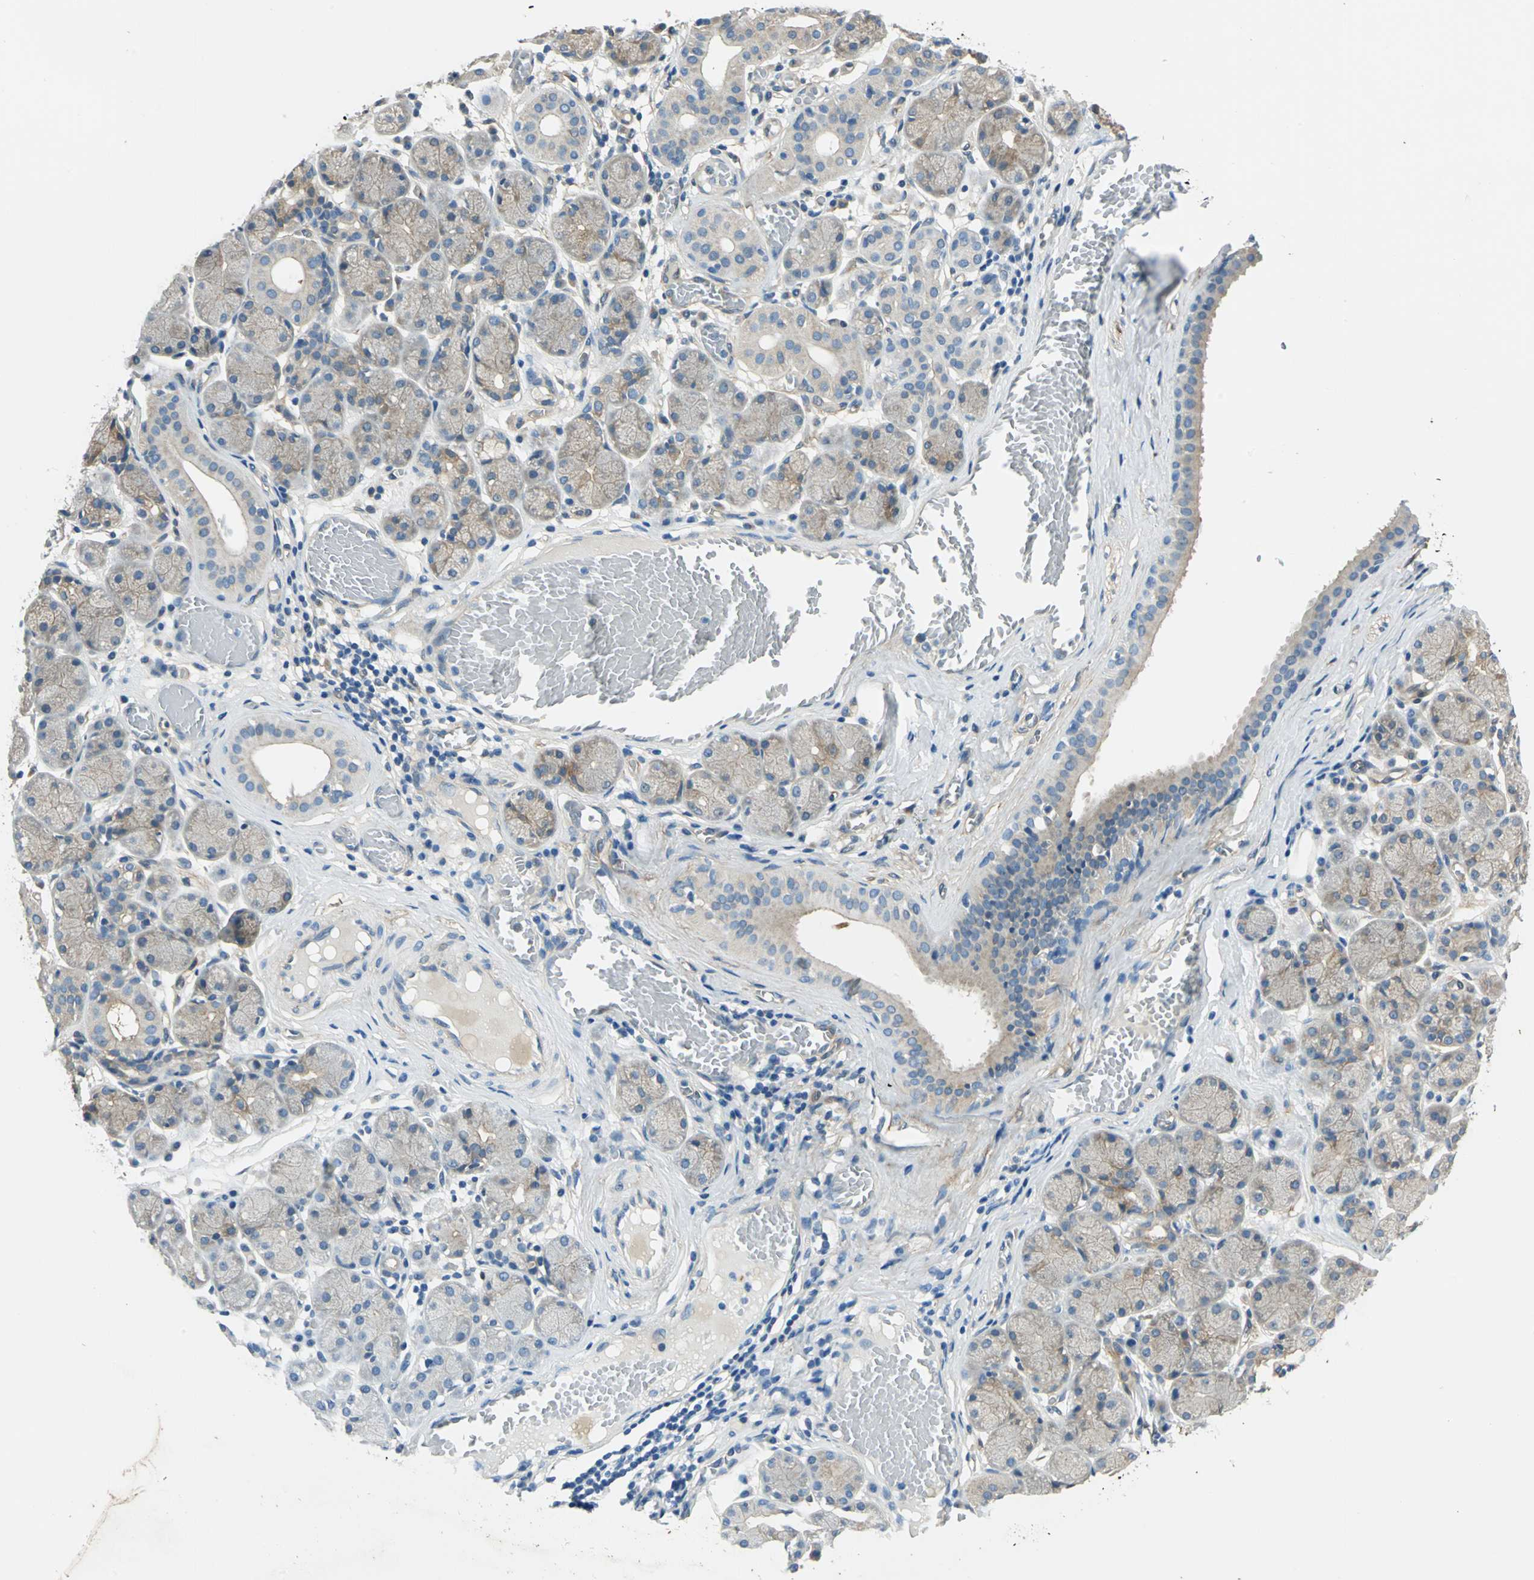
{"staining": {"intensity": "weak", "quantity": "25%-75%", "location": "cytoplasmic/membranous"}, "tissue": "salivary gland", "cell_type": "Glandular cells", "image_type": "normal", "snomed": [{"axis": "morphology", "description": "Normal tissue, NOS"}, {"axis": "topography", "description": "Salivary gland"}], "caption": "A histopathology image showing weak cytoplasmic/membranous positivity in about 25%-75% of glandular cells in unremarkable salivary gland, as visualized by brown immunohistochemical staining.", "gene": "CDC42EP1", "patient": {"sex": "female", "age": 24}}